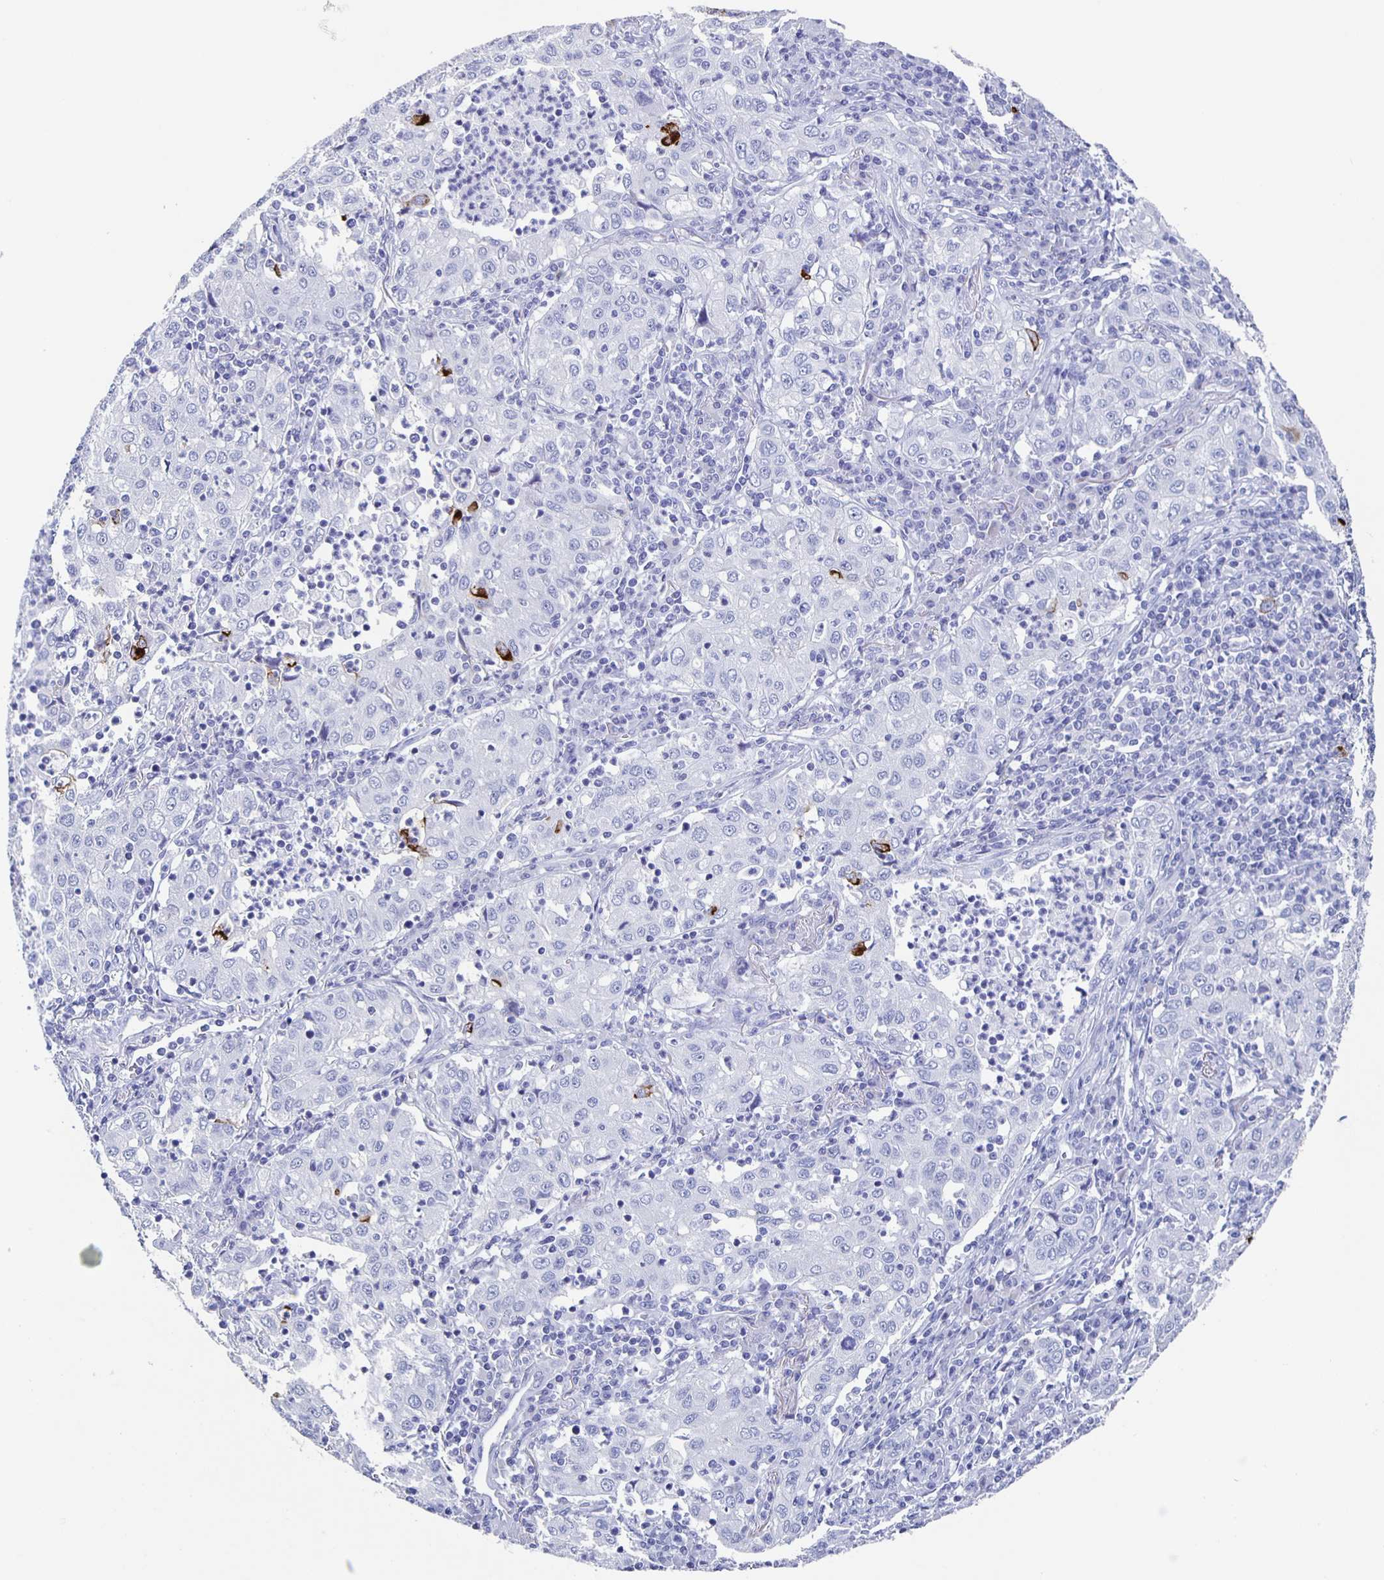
{"staining": {"intensity": "strong", "quantity": "<25%", "location": "cytoplasmic/membranous"}, "tissue": "lung cancer", "cell_type": "Tumor cells", "image_type": "cancer", "snomed": [{"axis": "morphology", "description": "Squamous cell carcinoma, NOS"}, {"axis": "topography", "description": "Lung"}], "caption": "Immunohistochemical staining of lung squamous cell carcinoma exhibits strong cytoplasmic/membranous protein staining in about <25% of tumor cells.", "gene": "SLC34A2", "patient": {"sex": "male", "age": 71}}